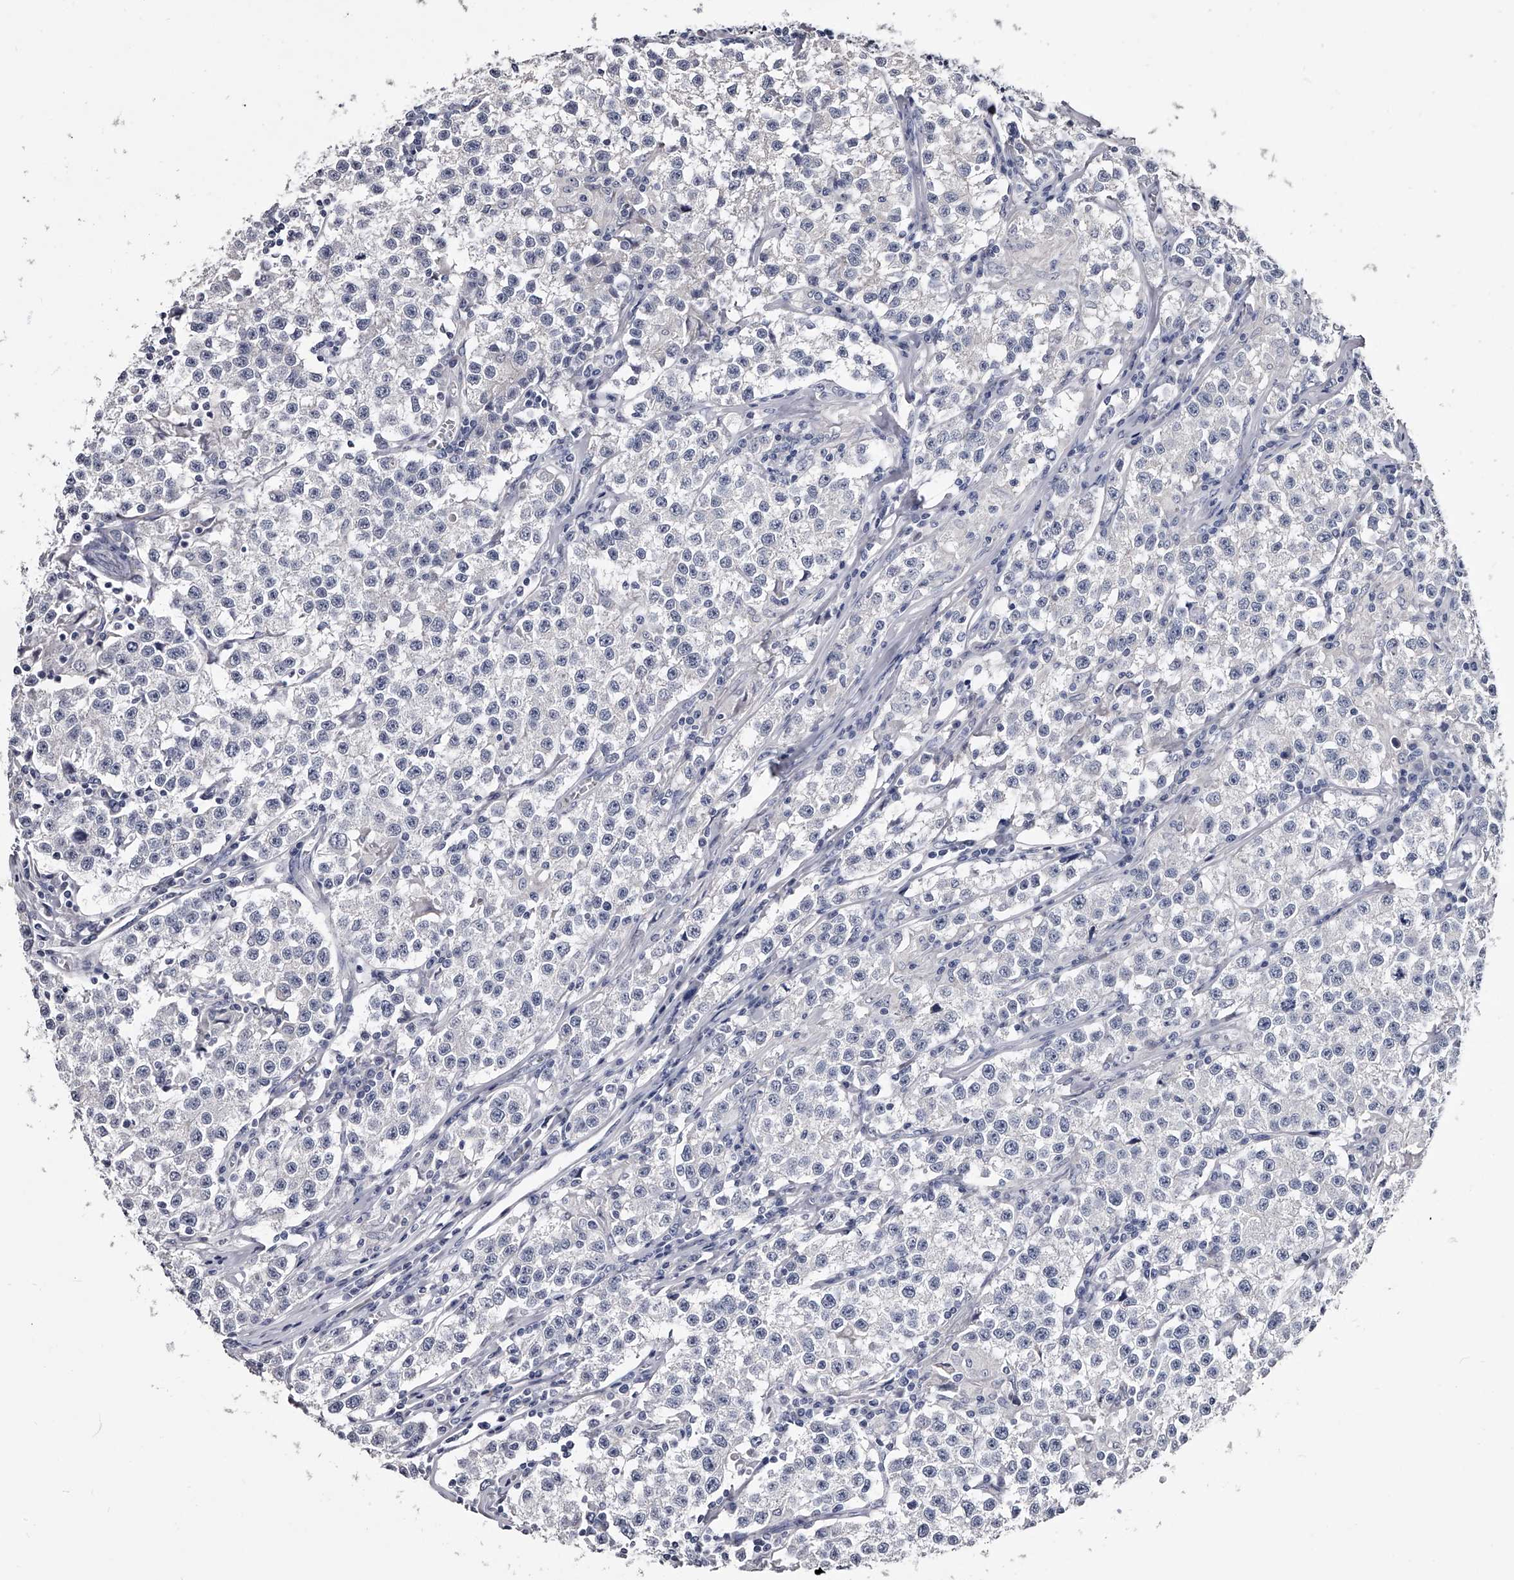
{"staining": {"intensity": "negative", "quantity": "none", "location": "none"}, "tissue": "testis cancer", "cell_type": "Tumor cells", "image_type": "cancer", "snomed": [{"axis": "morphology", "description": "Seminoma, NOS"}, {"axis": "morphology", "description": "Carcinoma, Embryonal, NOS"}, {"axis": "topography", "description": "Testis"}], "caption": "Testis embryonal carcinoma was stained to show a protein in brown. There is no significant positivity in tumor cells.", "gene": "GAPVD1", "patient": {"sex": "male", "age": 43}}